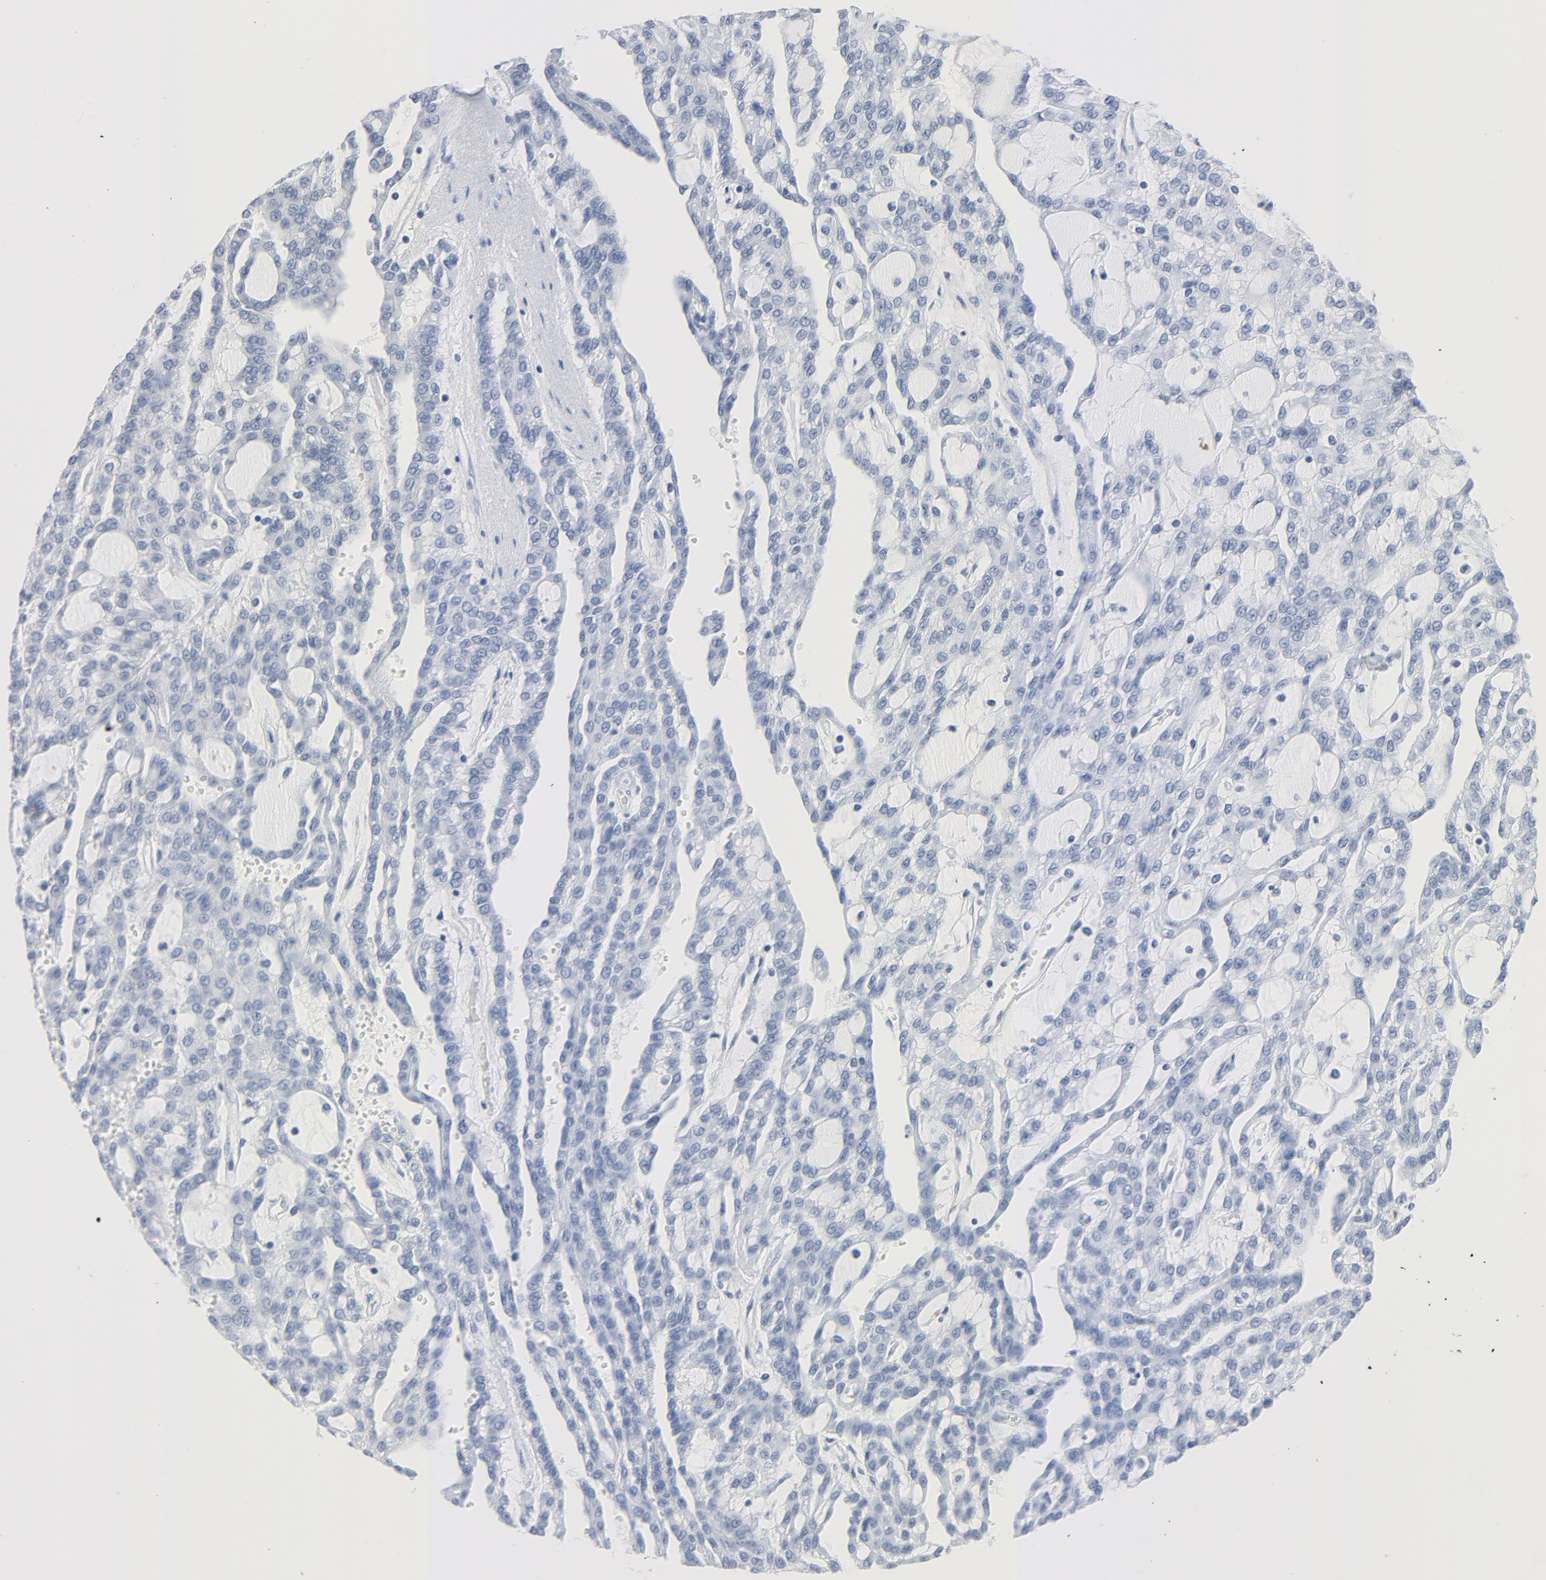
{"staining": {"intensity": "negative", "quantity": "none", "location": "none"}, "tissue": "renal cancer", "cell_type": "Tumor cells", "image_type": "cancer", "snomed": [{"axis": "morphology", "description": "Adenocarcinoma, NOS"}, {"axis": "topography", "description": "Kidney"}], "caption": "This is an IHC photomicrograph of human renal cancer (adenocarcinoma). There is no staining in tumor cells.", "gene": "TSG101", "patient": {"sex": "male", "age": 63}}